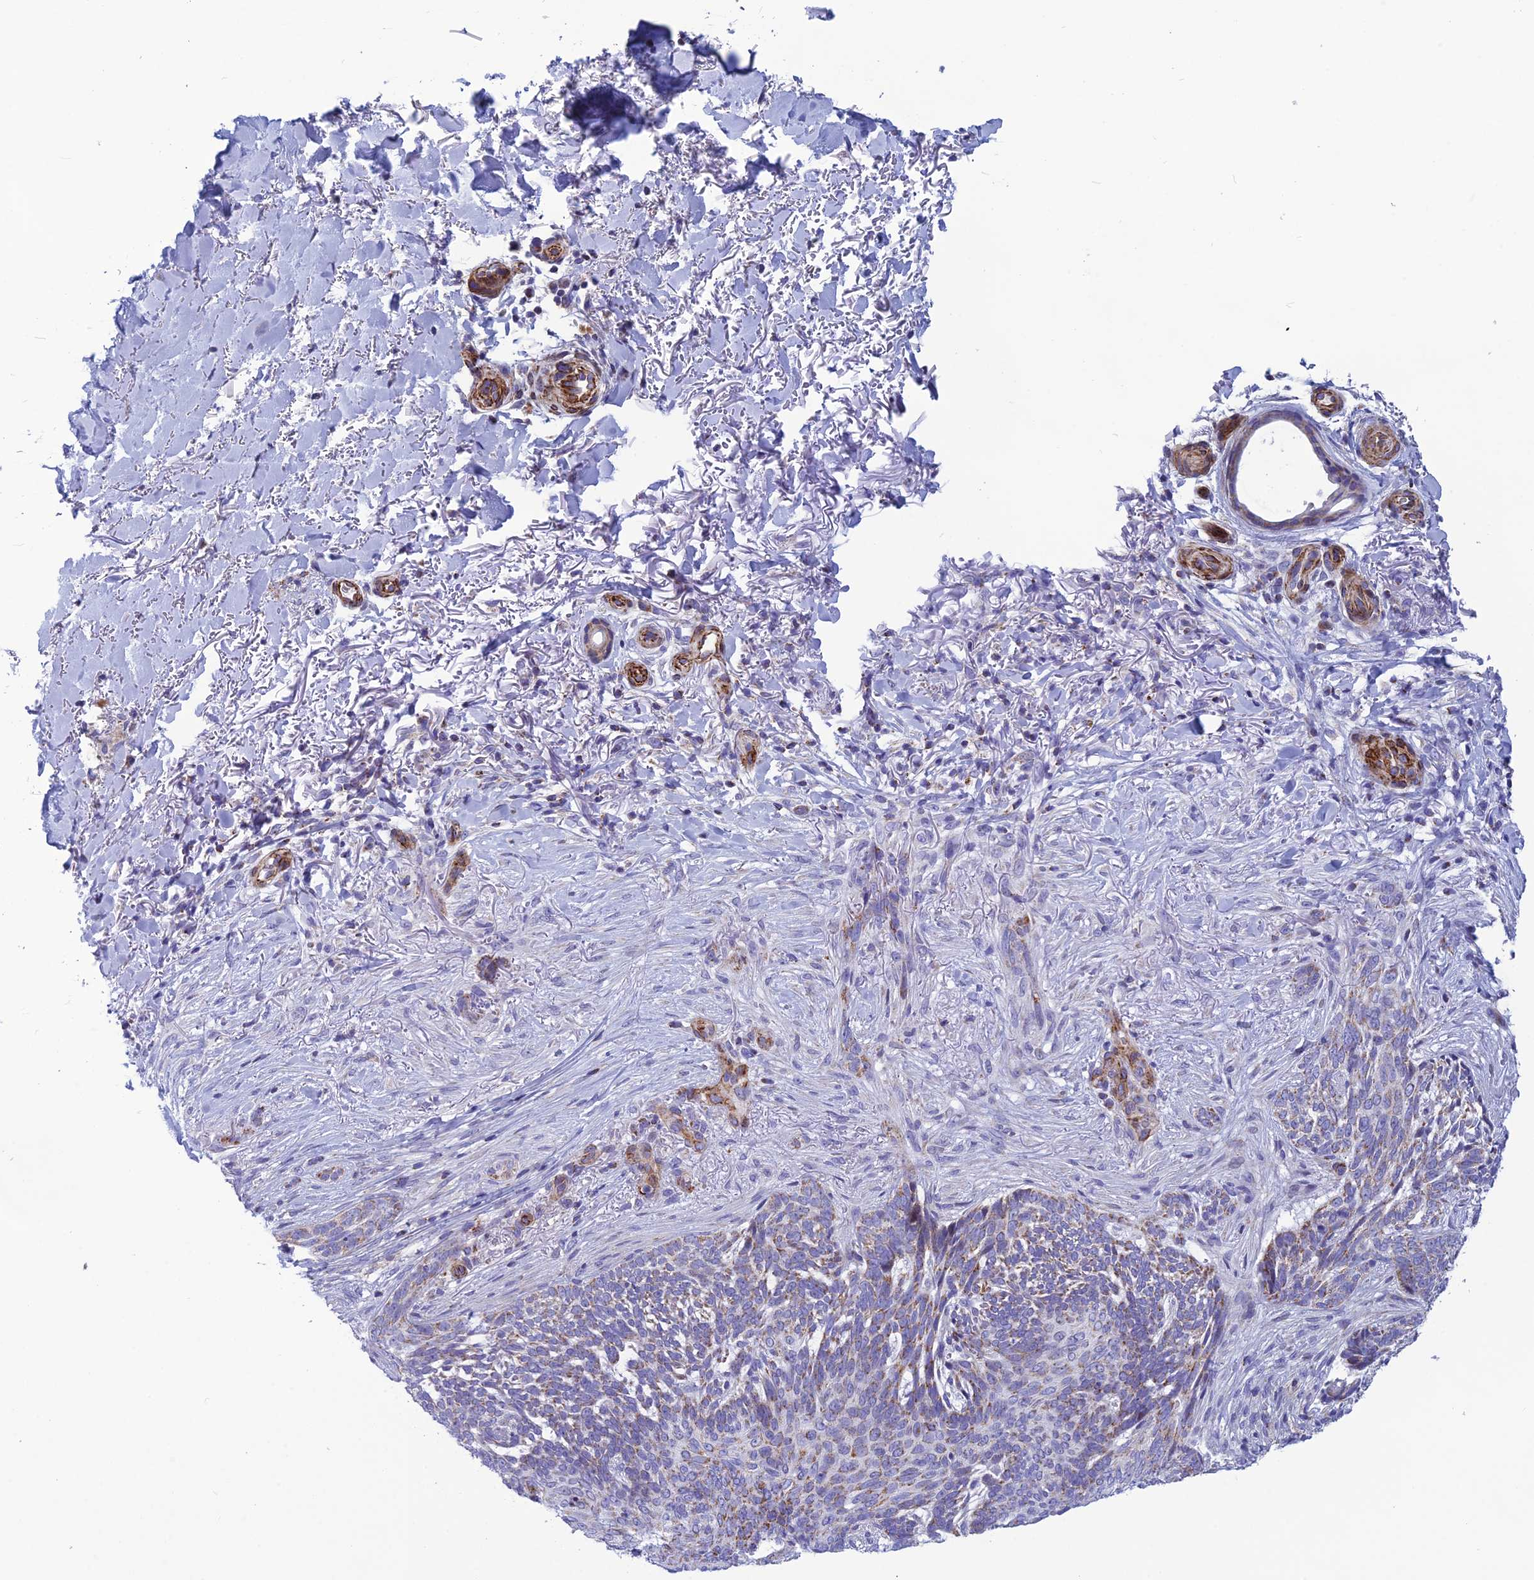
{"staining": {"intensity": "weak", "quantity": "25%-75%", "location": "cytoplasmic/membranous"}, "tissue": "skin cancer", "cell_type": "Tumor cells", "image_type": "cancer", "snomed": [{"axis": "morphology", "description": "Normal tissue, NOS"}, {"axis": "morphology", "description": "Basal cell carcinoma"}, {"axis": "topography", "description": "Skin"}], "caption": "Weak cytoplasmic/membranous positivity is appreciated in approximately 25%-75% of tumor cells in basal cell carcinoma (skin).", "gene": "POMGNT1", "patient": {"sex": "female", "age": 67}}